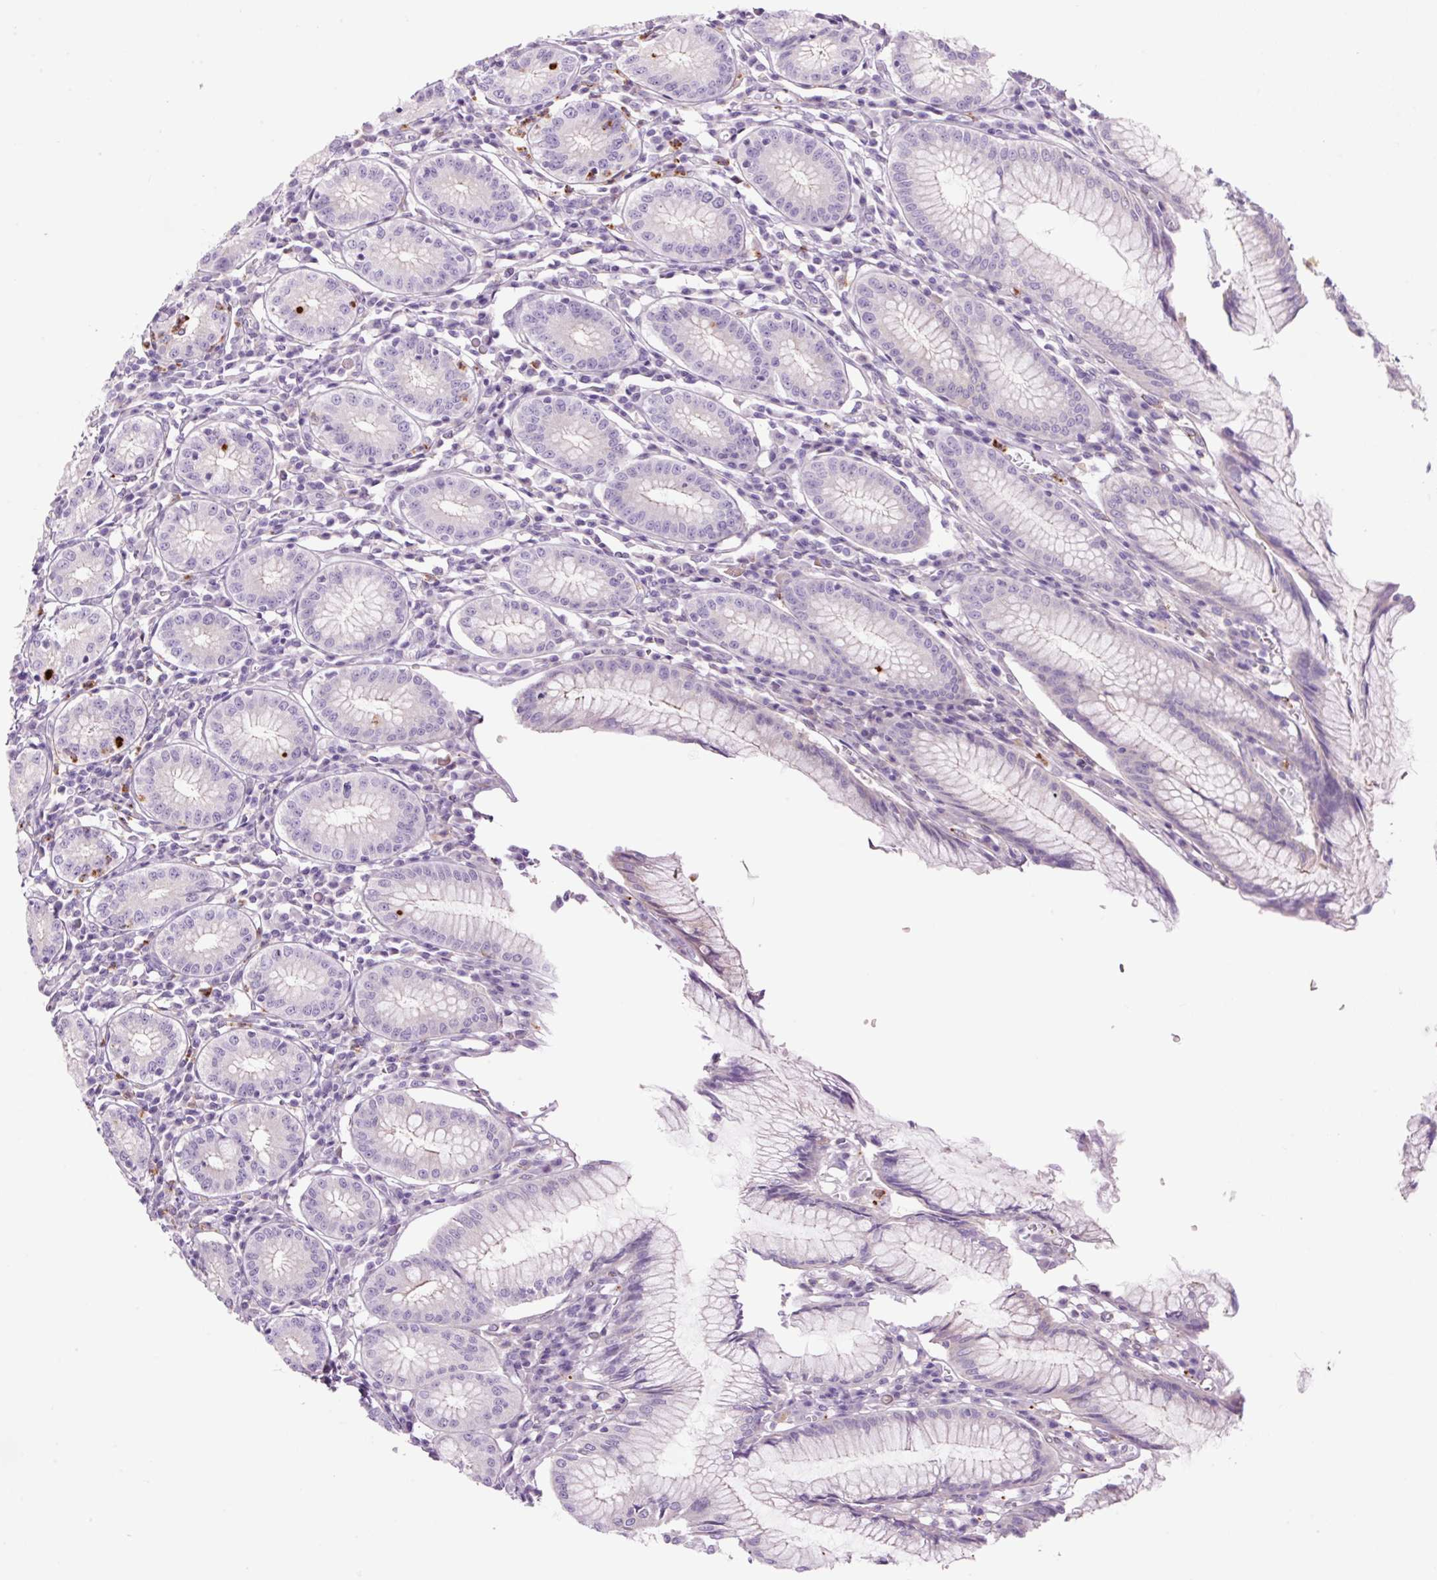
{"staining": {"intensity": "moderate", "quantity": "<25%", "location": "cytoplasmic/membranous"}, "tissue": "stomach", "cell_type": "Glandular cells", "image_type": "normal", "snomed": [{"axis": "morphology", "description": "Normal tissue, NOS"}, {"axis": "topography", "description": "Stomach"}], "caption": "Protein positivity by IHC demonstrates moderate cytoplasmic/membranous staining in approximately <25% of glandular cells in benign stomach.", "gene": "SH2D6", "patient": {"sex": "male", "age": 55}}